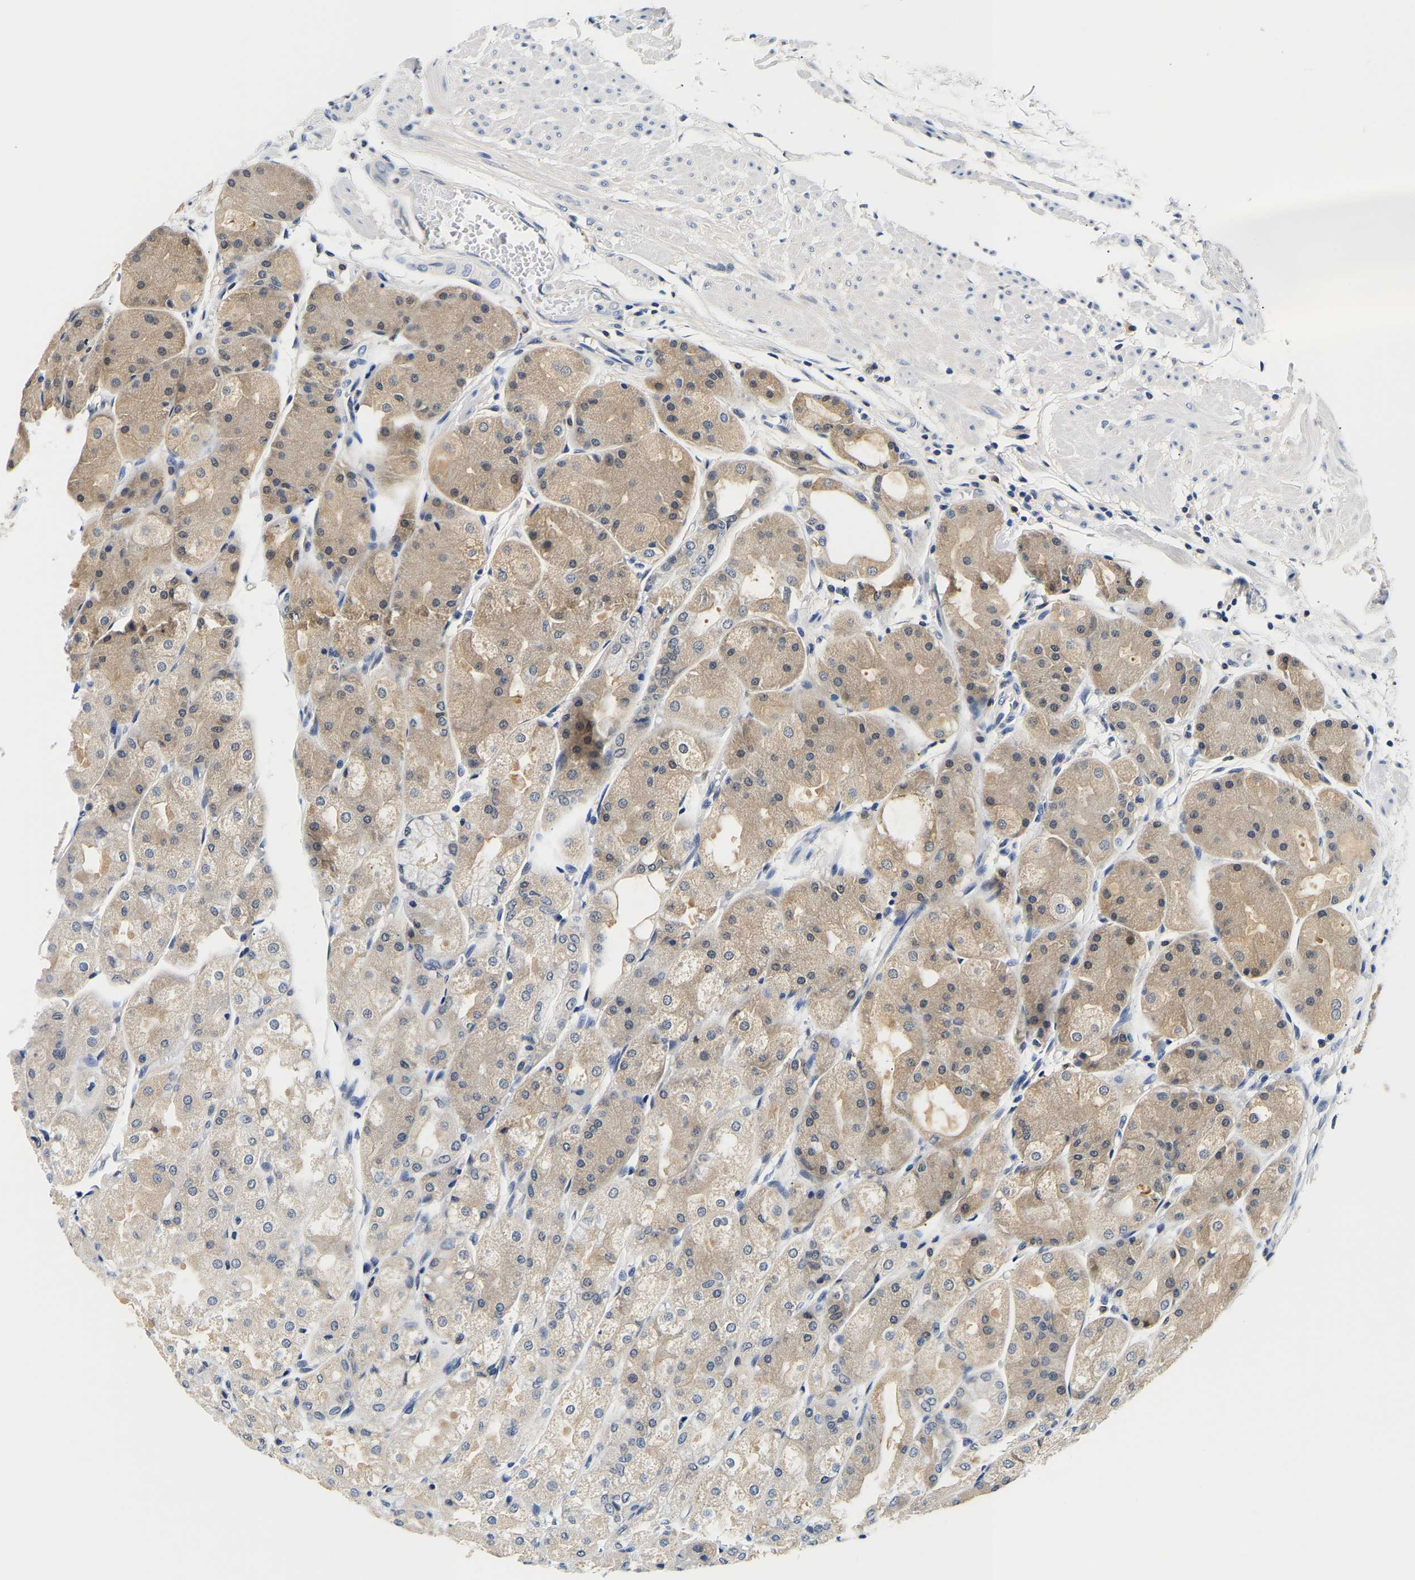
{"staining": {"intensity": "moderate", "quantity": ">75%", "location": "cytoplasmic/membranous"}, "tissue": "stomach", "cell_type": "Glandular cells", "image_type": "normal", "snomed": [{"axis": "morphology", "description": "Normal tissue, NOS"}, {"axis": "topography", "description": "Stomach, upper"}], "caption": "About >75% of glandular cells in normal human stomach reveal moderate cytoplasmic/membranous protein positivity as visualized by brown immunohistochemical staining.", "gene": "UCHL3", "patient": {"sex": "male", "age": 72}}